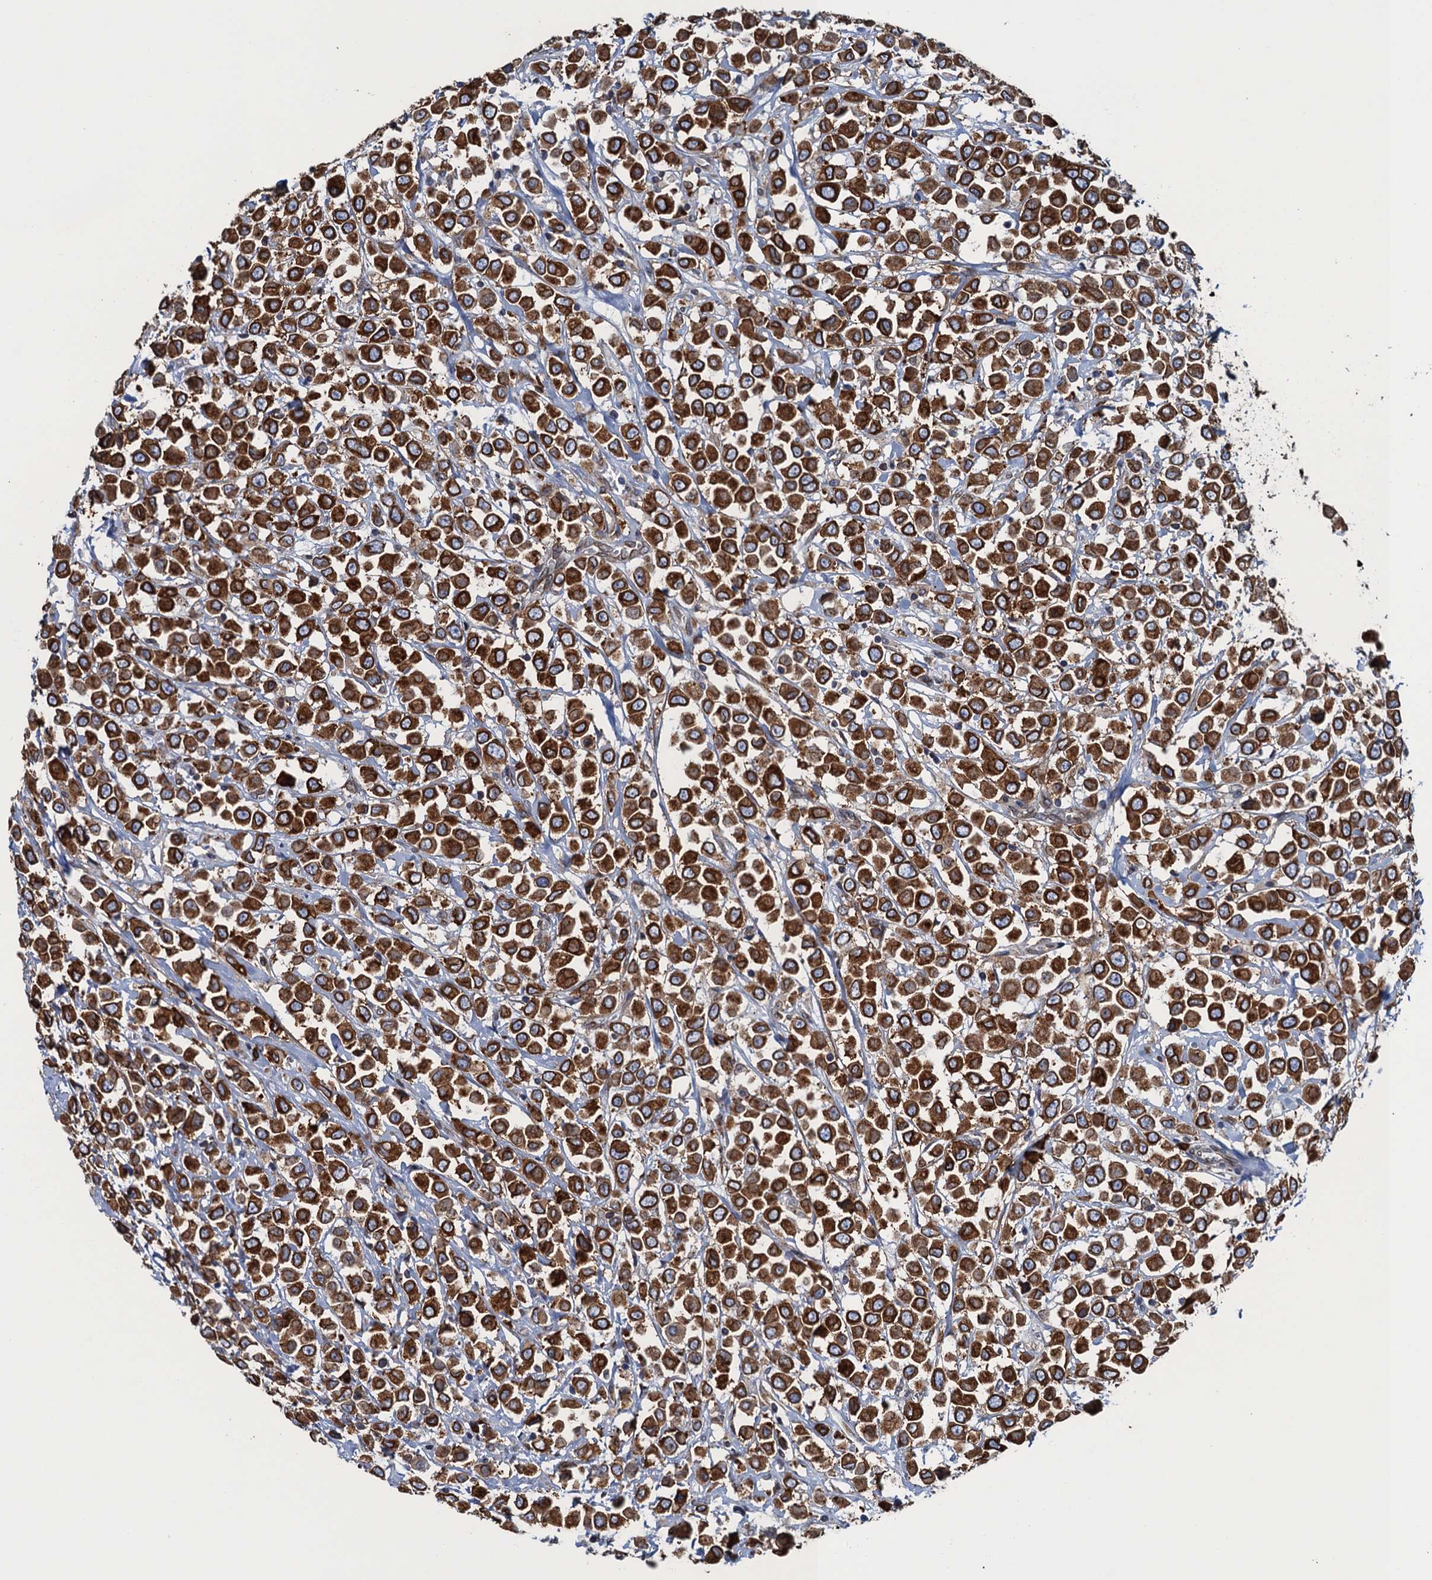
{"staining": {"intensity": "strong", "quantity": ">75%", "location": "cytoplasmic/membranous"}, "tissue": "breast cancer", "cell_type": "Tumor cells", "image_type": "cancer", "snomed": [{"axis": "morphology", "description": "Duct carcinoma"}, {"axis": "topography", "description": "Breast"}], "caption": "Protein expression analysis of human breast cancer (infiltrating ductal carcinoma) reveals strong cytoplasmic/membranous positivity in approximately >75% of tumor cells.", "gene": "TMEM205", "patient": {"sex": "female", "age": 61}}